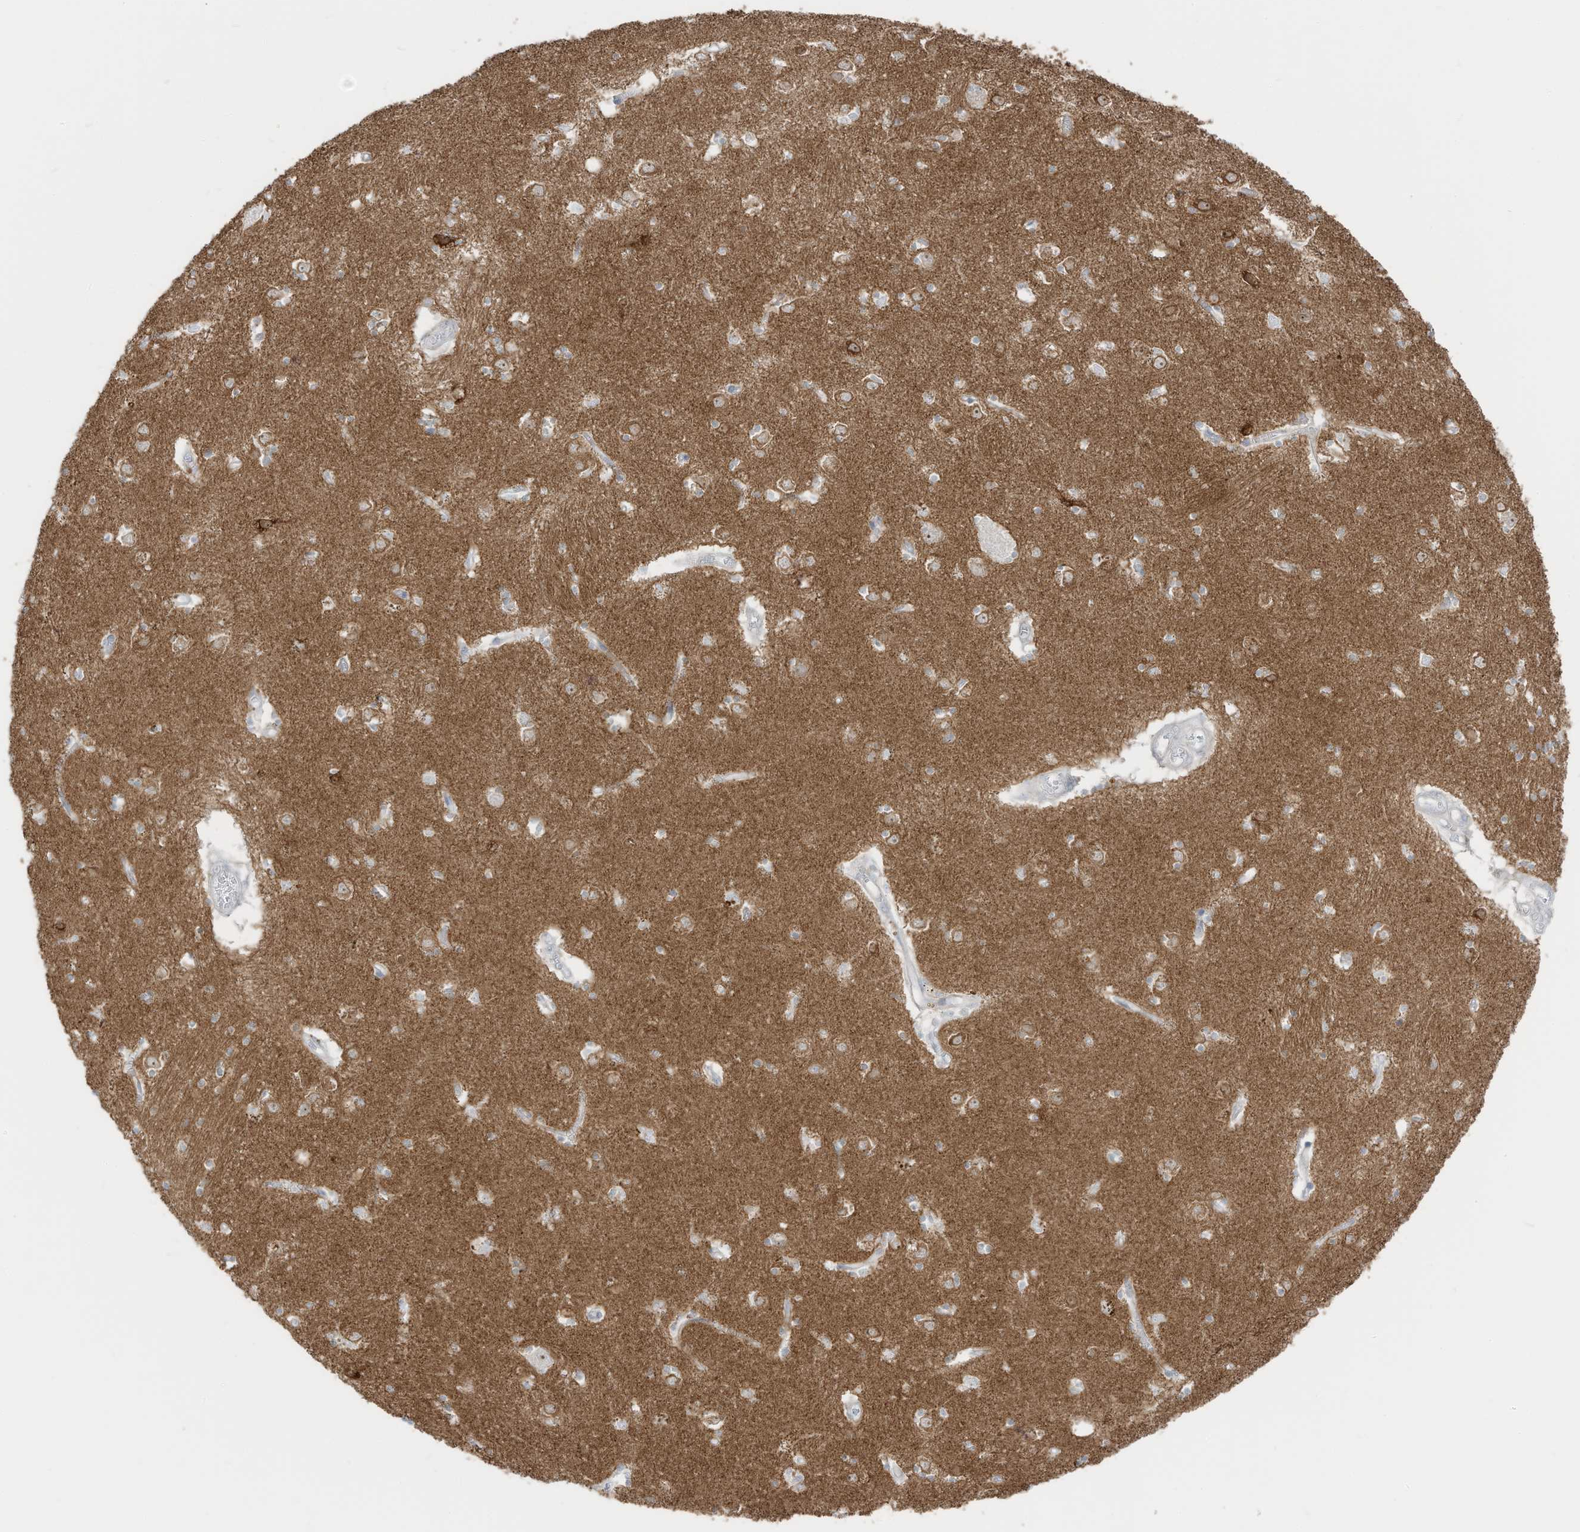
{"staining": {"intensity": "moderate", "quantity": "<25%", "location": "nuclear"}, "tissue": "caudate", "cell_type": "Glial cells", "image_type": "normal", "snomed": [{"axis": "morphology", "description": "Normal tissue, NOS"}, {"axis": "topography", "description": "Lateral ventricle wall"}], "caption": "Immunohistochemical staining of benign human caudate exhibits moderate nuclear protein expression in approximately <25% of glial cells. (Brightfield microscopy of DAB IHC at high magnification).", "gene": "C11orf87", "patient": {"sex": "male", "age": 70}}